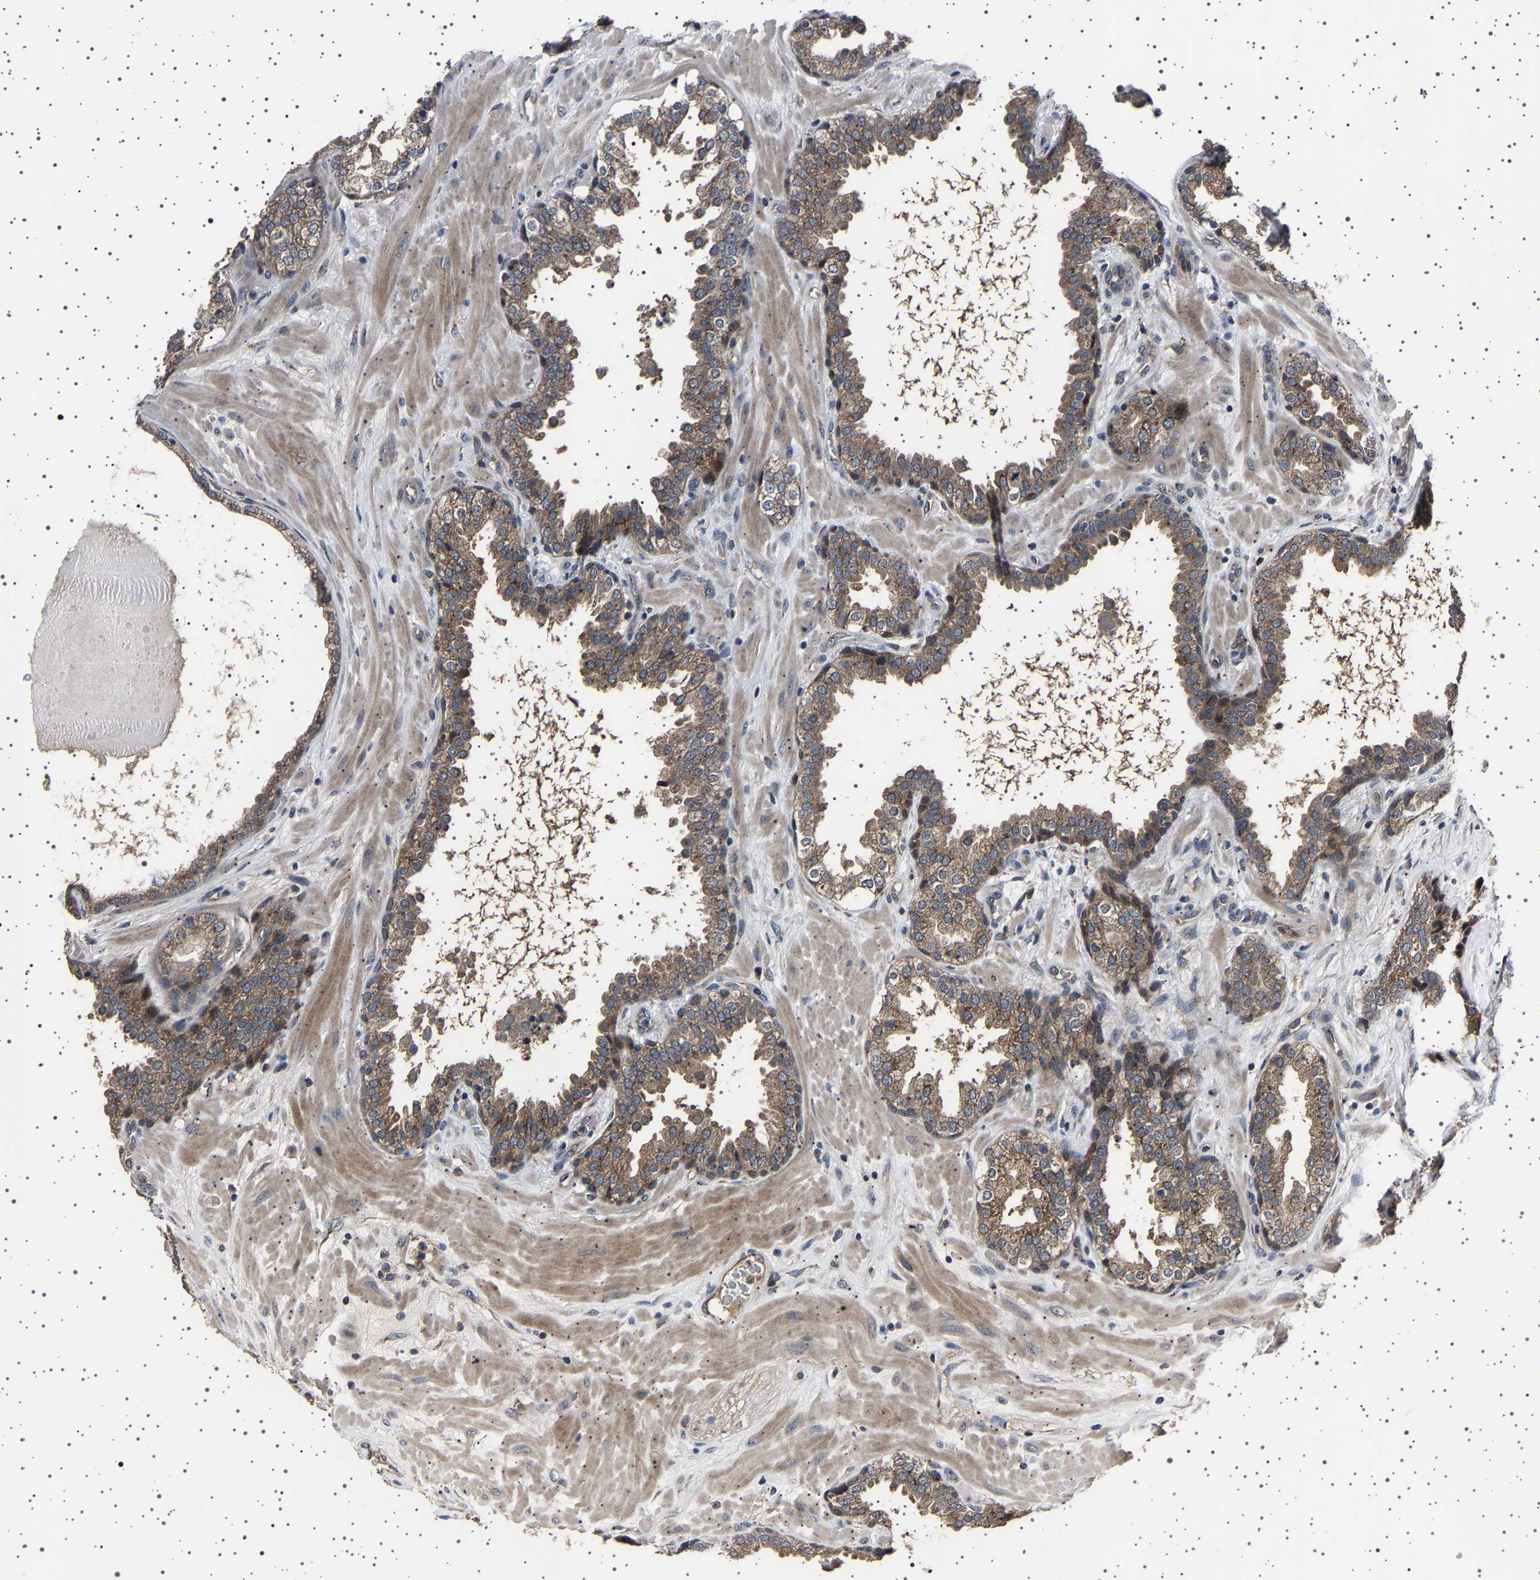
{"staining": {"intensity": "weak", "quantity": ">75%", "location": "cytoplasmic/membranous"}, "tissue": "prostate", "cell_type": "Glandular cells", "image_type": "normal", "snomed": [{"axis": "morphology", "description": "Normal tissue, NOS"}, {"axis": "topography", "description": "Prostate"}], "caption": "The image exhibits immunohistochemical staining of benign prostate. There is weak cytoplasmic/membranous expression is present in about >75% of glandular cells.", "gene": "NCKAP1", "patient": {"sex": "male", "age": 51}}